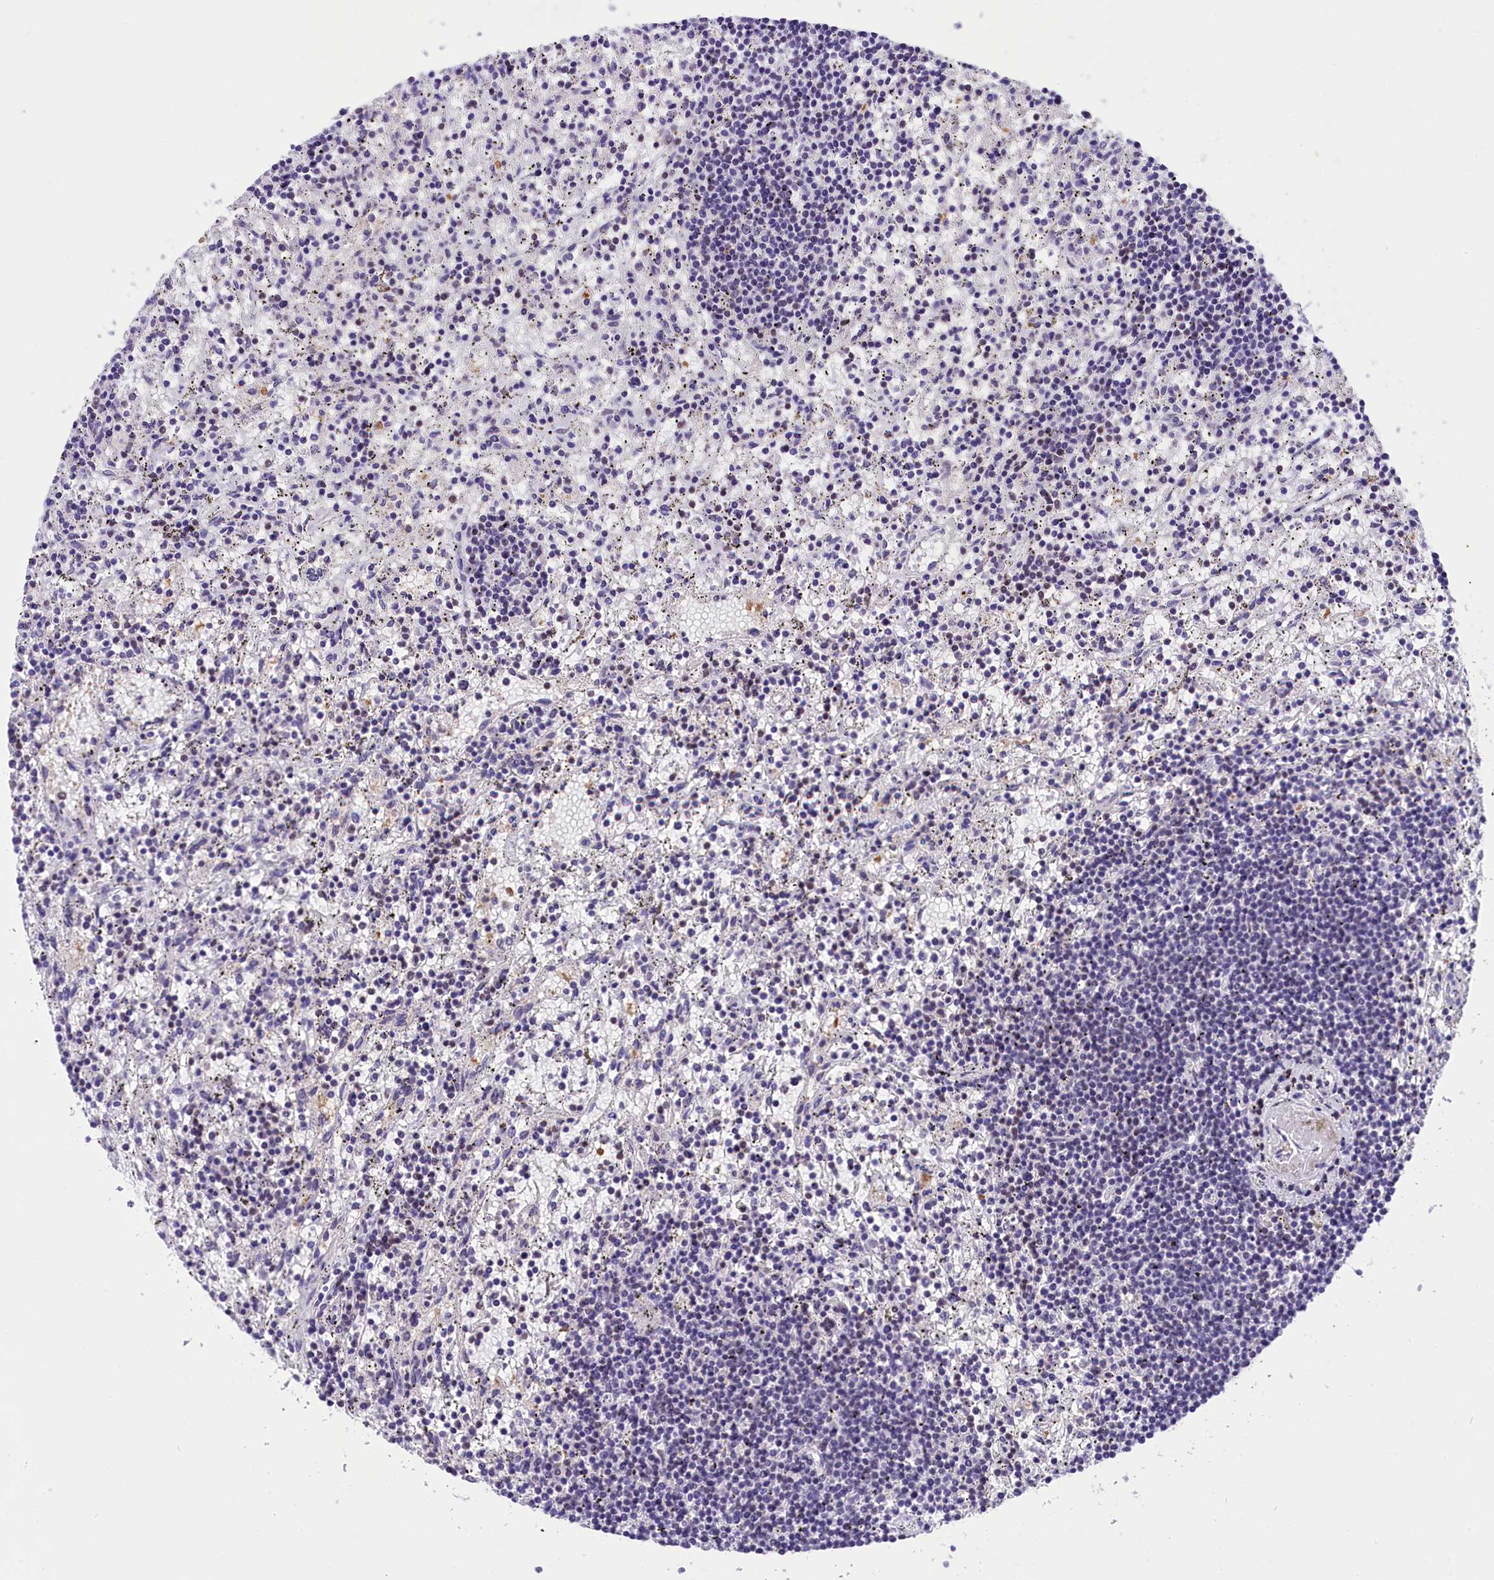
{"staining": {"intensity": "negative", "quantity": "none", "location": "none"}, "tissue": "lymphoma", "cell_type": "Tumor cells", "image_type": "cancer", "snomed": [{"axis": "morphology", "description": "Malignant lymphoma, non-Hodgkin's type, Low grade"}, {"axis": "topography", "description": "Spleen"}], "caption": "Low-grade malignant lymphoma, non-Hodgkin's type stained for a protein using IHC demonstrates no positivity tumor cells.", "gene": "ZC3H4", "patient": {"sex": "male", "age": 76}}